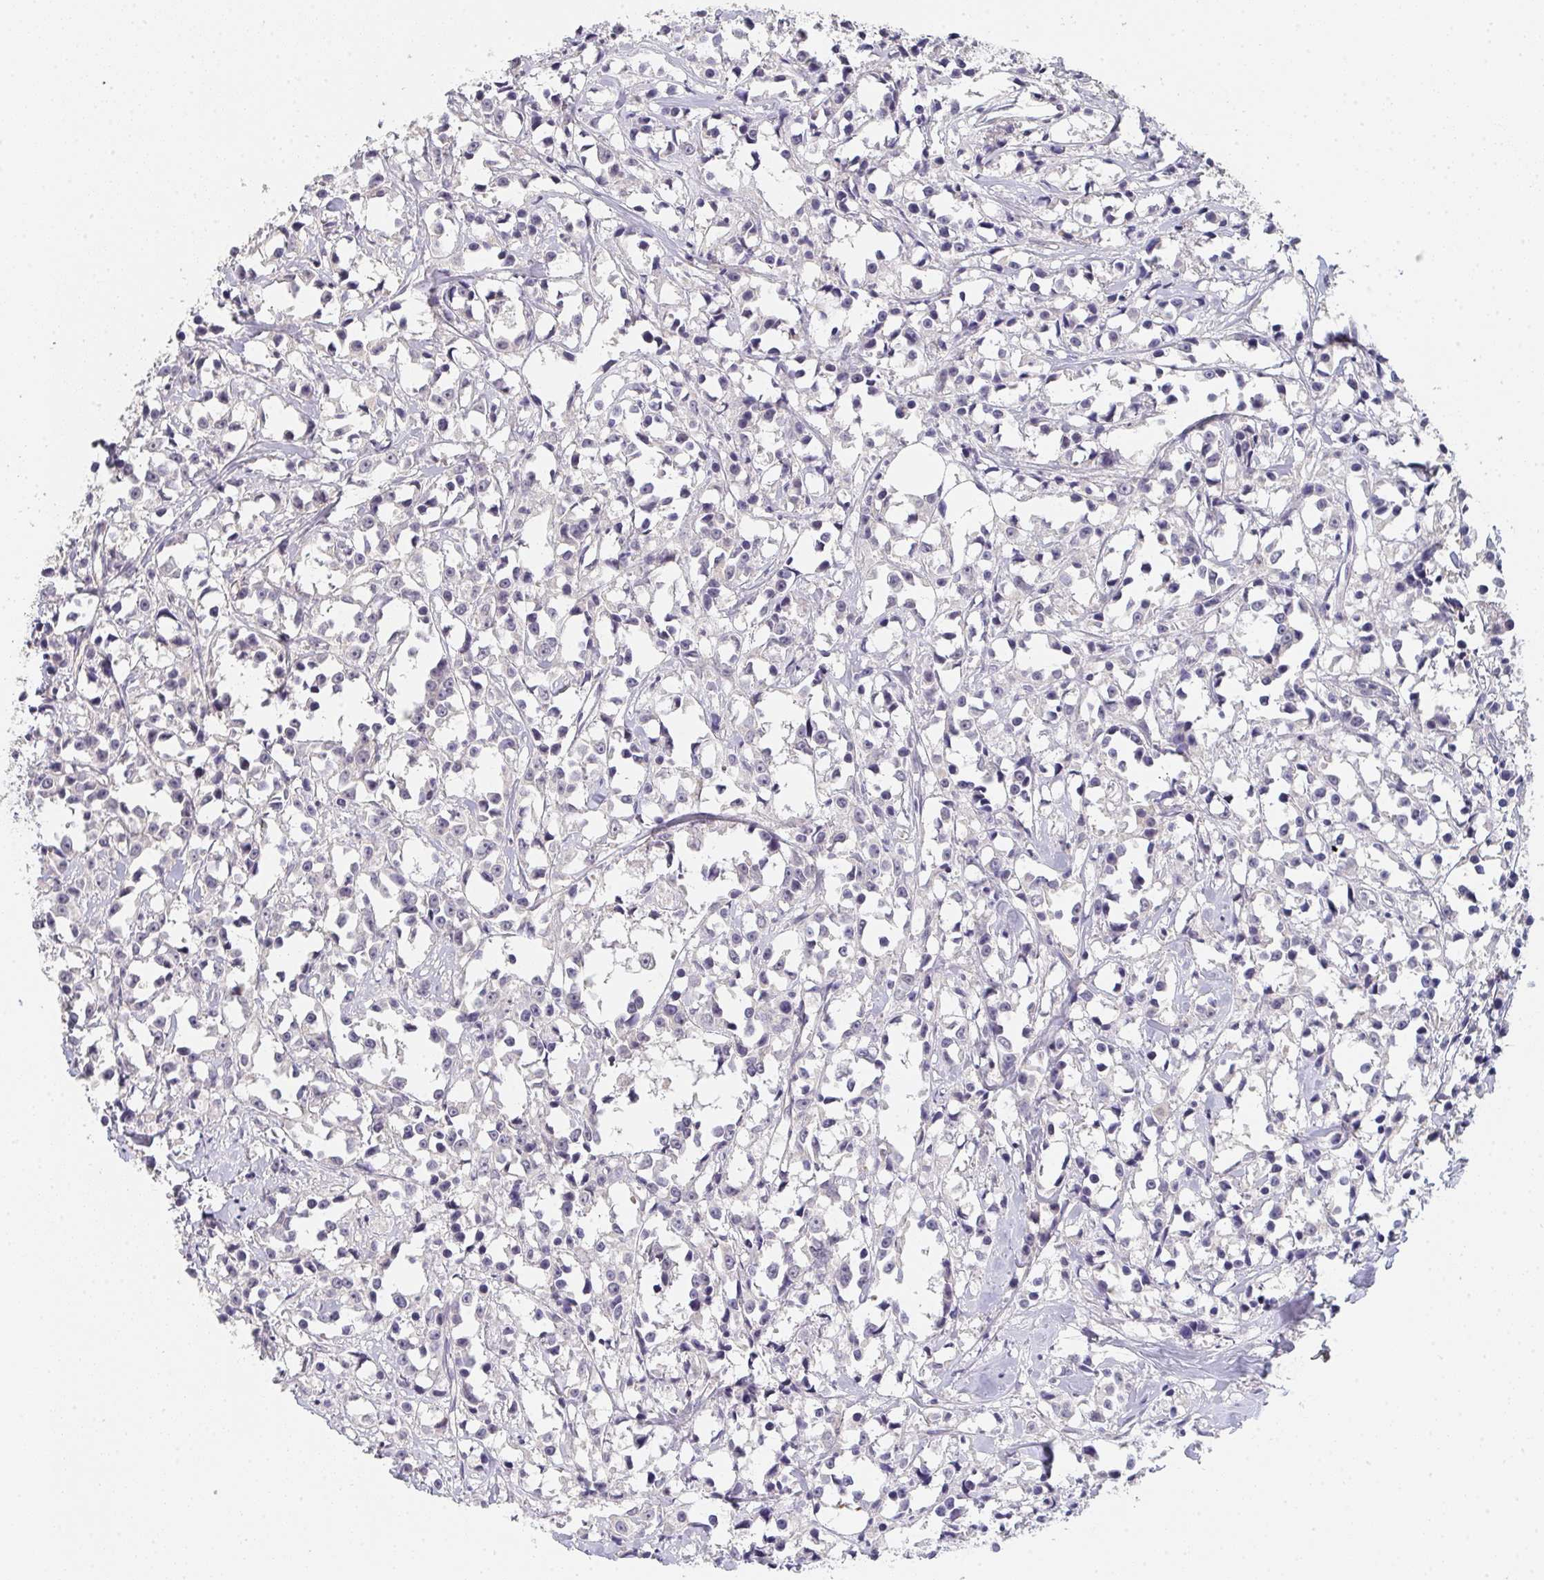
{"staining": {"intensity": "negative", "quantity": "none", "location": "none"}, "tissue": "breast cancer", "cell_type": "Tumor cells", "image_type": "cancer", "snomed": [{"axis": "morphology", "description": "Duct carcinoma"}, {"axis": "topography", "description": "Breast"}], "caption": "IHC photomicrograph of breast intraductal carcinoma stained for a protein (brown), which shows no expression in tumor cells.", "gene": "TMEM219", "patient": {"sex": "female", "age": 80}}